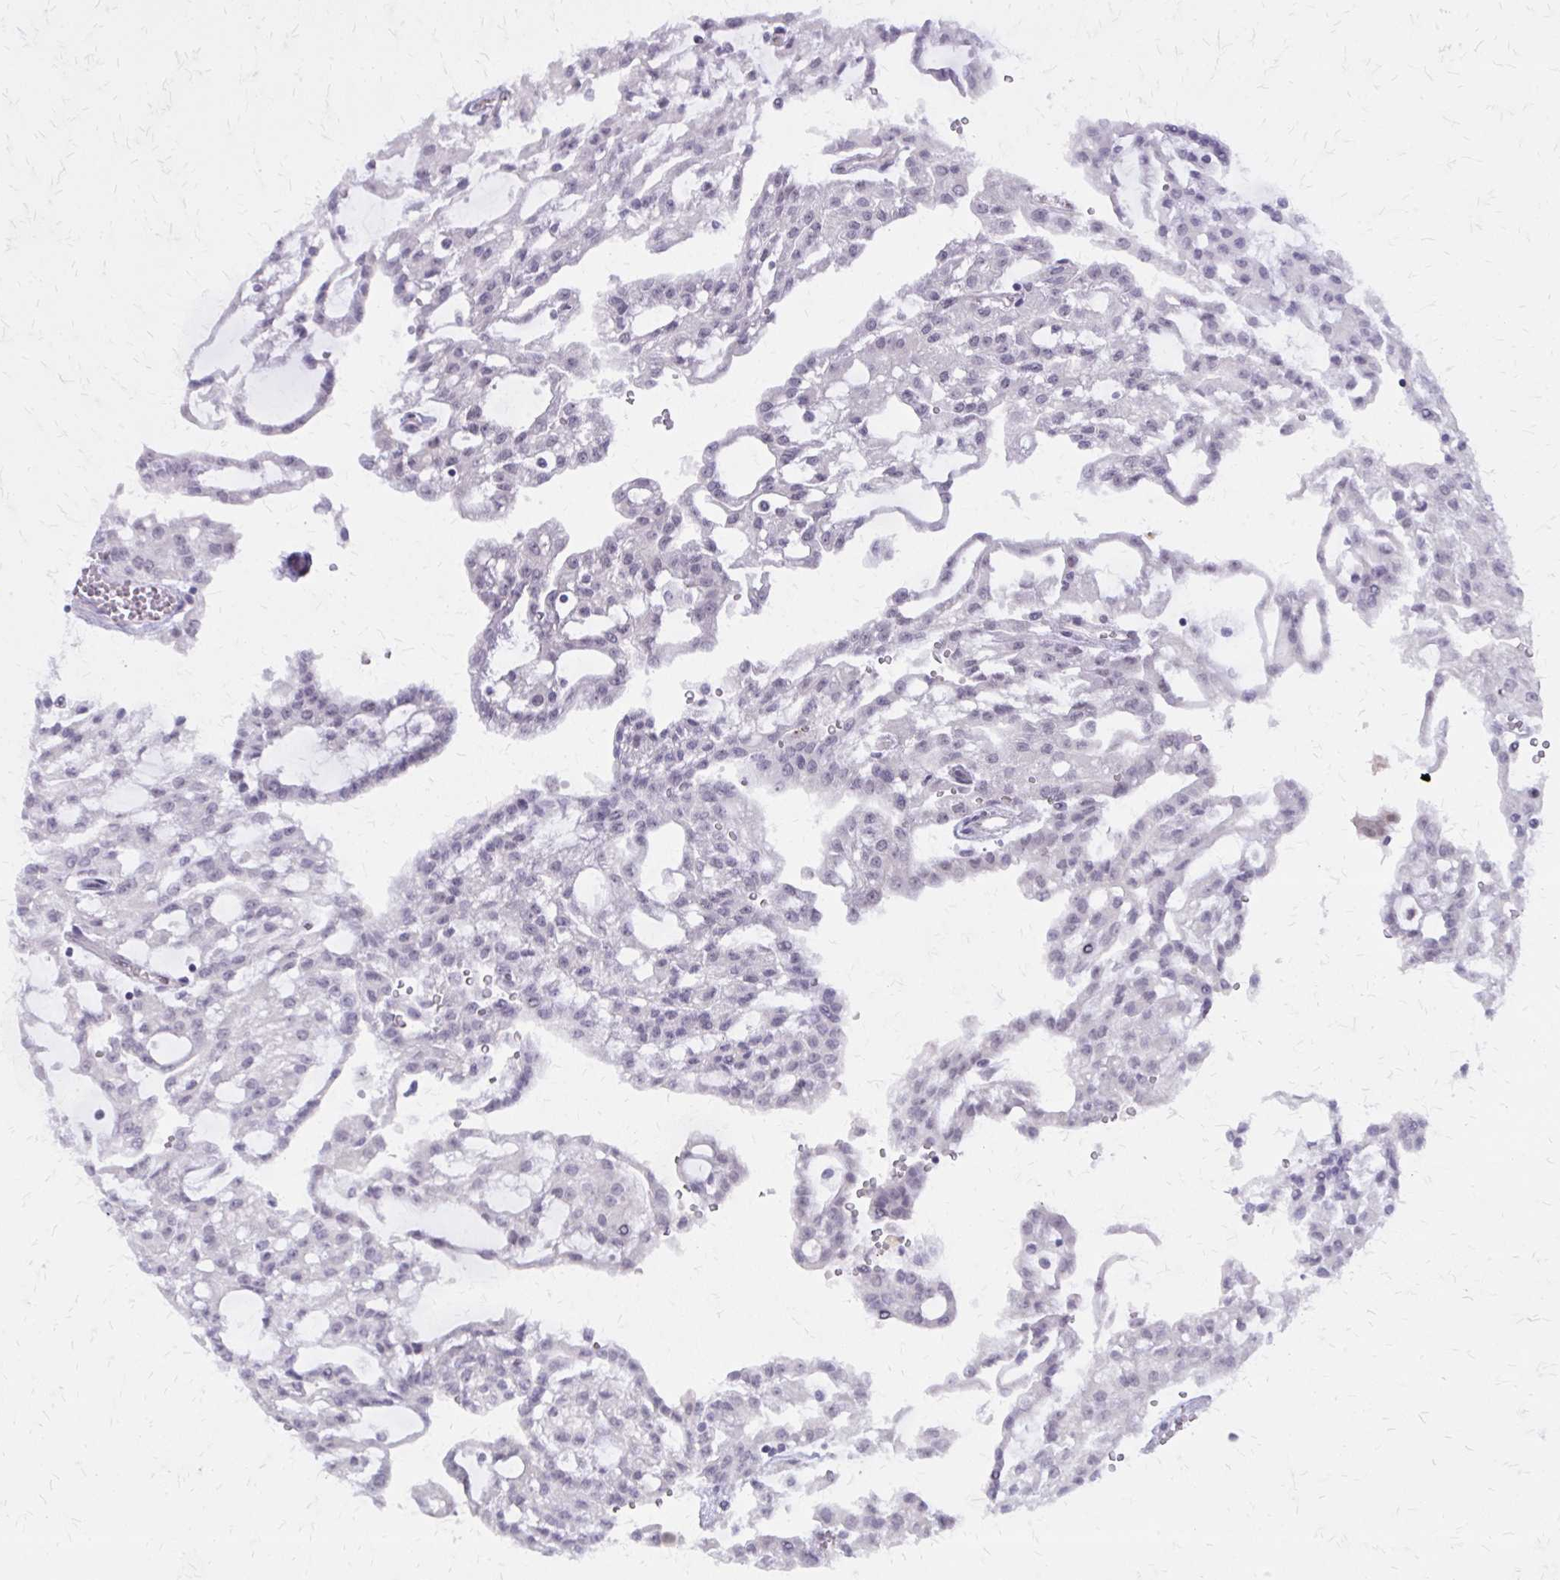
{"staining": {"intensity": "negative", "quantity": "none", "location": "none"}, "tissue": "renal cancer", "cell_type": "Tumor cells", "image_type": "cancer", "snomed": [{"axis": "morphology", "description": "Adenocarcinoma, NOS"}, {"axis": "topography", "description": "Kidney"}], "caption": "Immunohistochemistry photomicrograph of neoplastic tissue: human adenocarcinoma (renal) stained with DAB (3,3'-diaminobenzidine) shows no significant protein staining in tumor cells.", "gene": "PLCB1", "patient": {"sex": "male", "age": 63}}